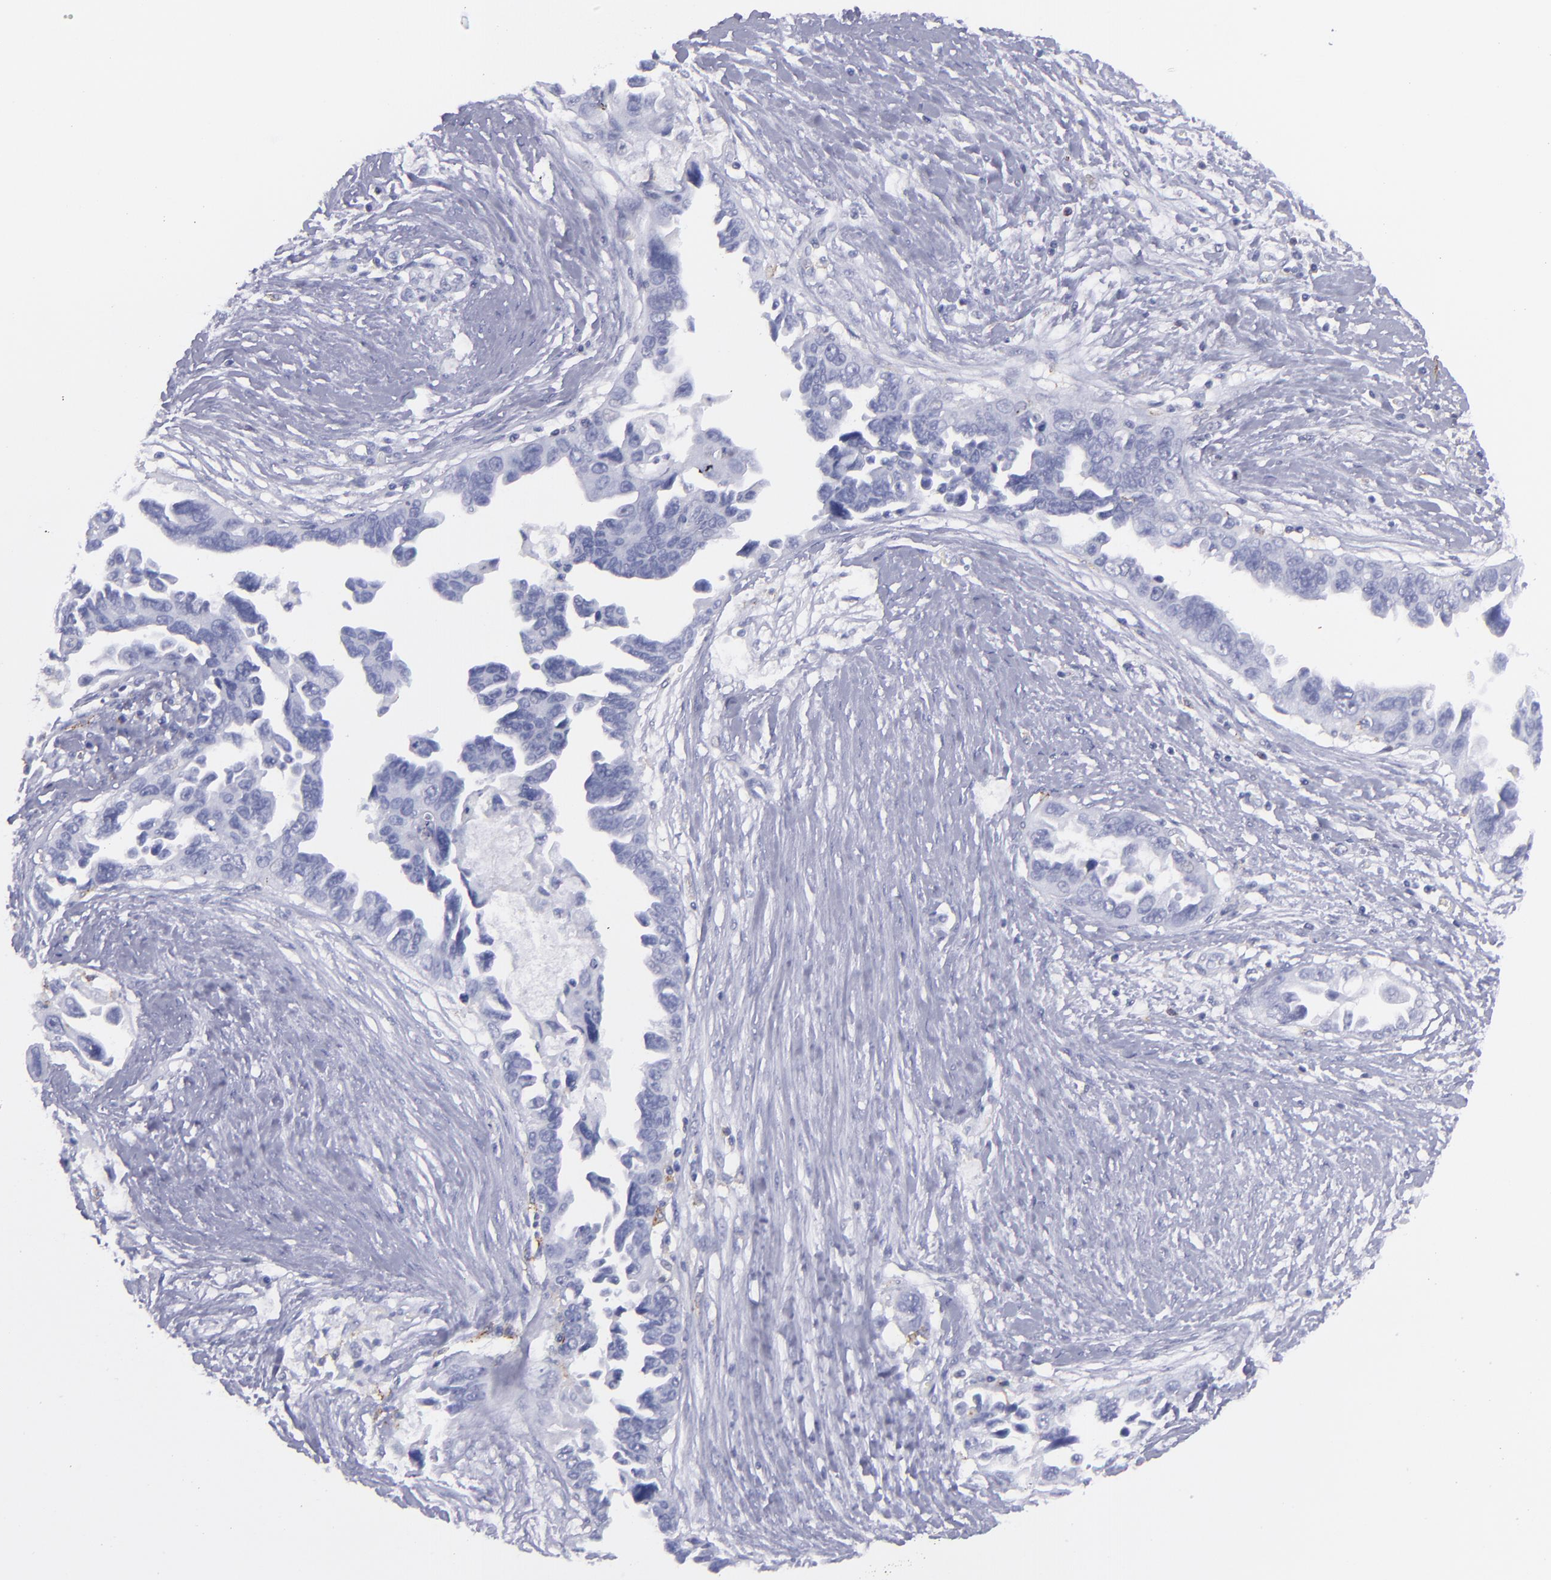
{"staining": {"intensity": "negative", "quantity": "none", "location": "none"}, "tissue": "ovarian cancer", "cell_type": "Tumor cells", "image_type": "cancer", "snomed": [{"axis": "morphology", "description": "Cystadenocarcinoma, serous, NOS"}, {"axis": "topography", "description": "Ovary"}], "caption": "Ovarian cancer was stained to show a protein in brown. There is no significant expression in tumor cells.", "gene": "SELPLG", "patient": {"sex": "female", "age": 63}}